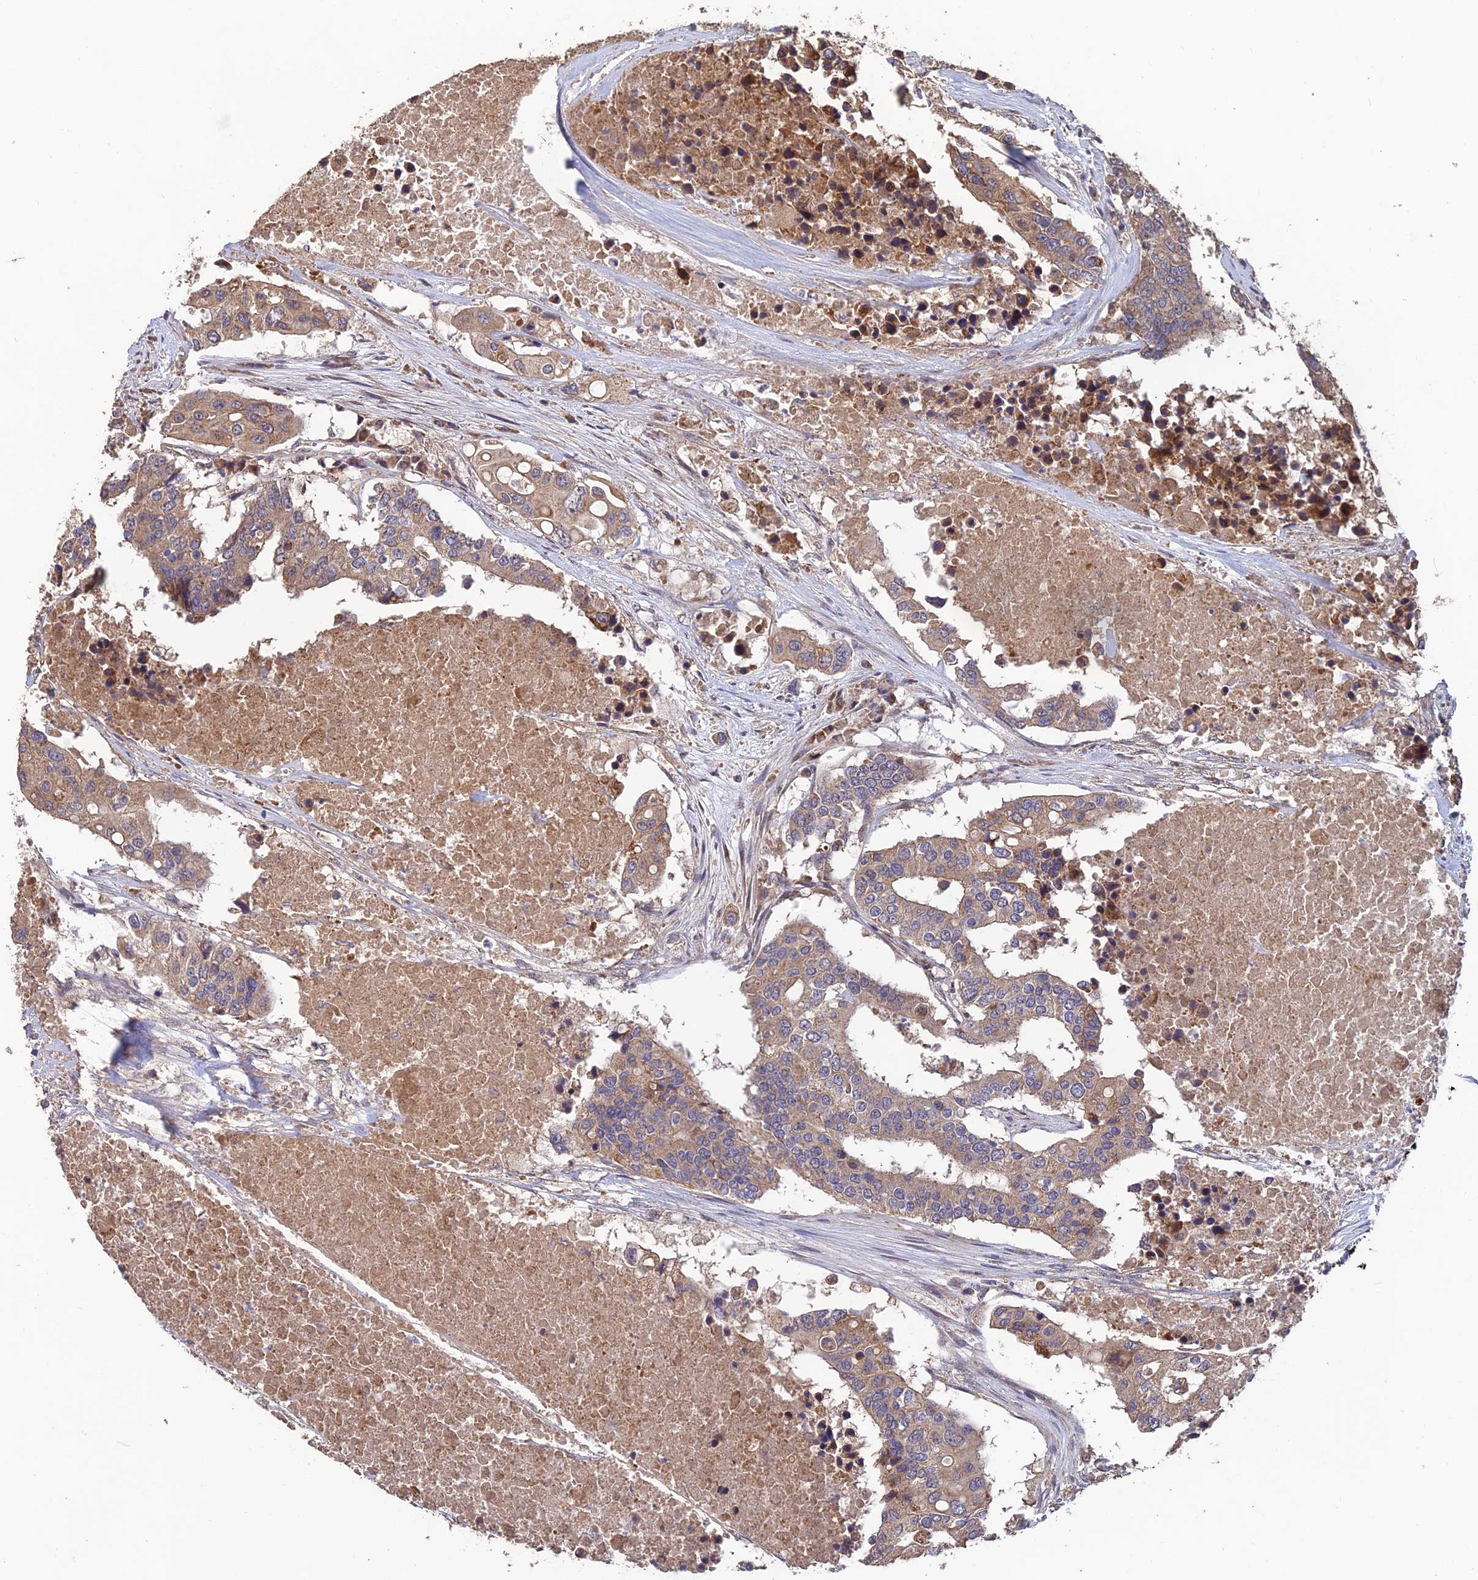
{"staining": {"intensity": "moderate", "quantity": ">75%", "location": "cytoplasmic/membranous"}, "tissue": "colorectal cancer", "cell_type": "Tumor cells", "image_type": "cancer", "snomed": [{"axis": "morphology", "description": "Adenocarcinoma, NOS"}, {"axis": "topography", "description": "Colon"}], "caption": "A high-resolution photomicrograph shows immunohistochemistry (IHC) staining of colorectal adenocarcinoma, which displays moderate cytoplasmic/membranous staining in approximately >75% of tumor cells. The protein is stained brown, and the nuclei are stained in blue (DAB IHC with brightfield microscopy, high magnification).", "gene": "SHISA5", "patient": {"sex": "male", "age": 77}}